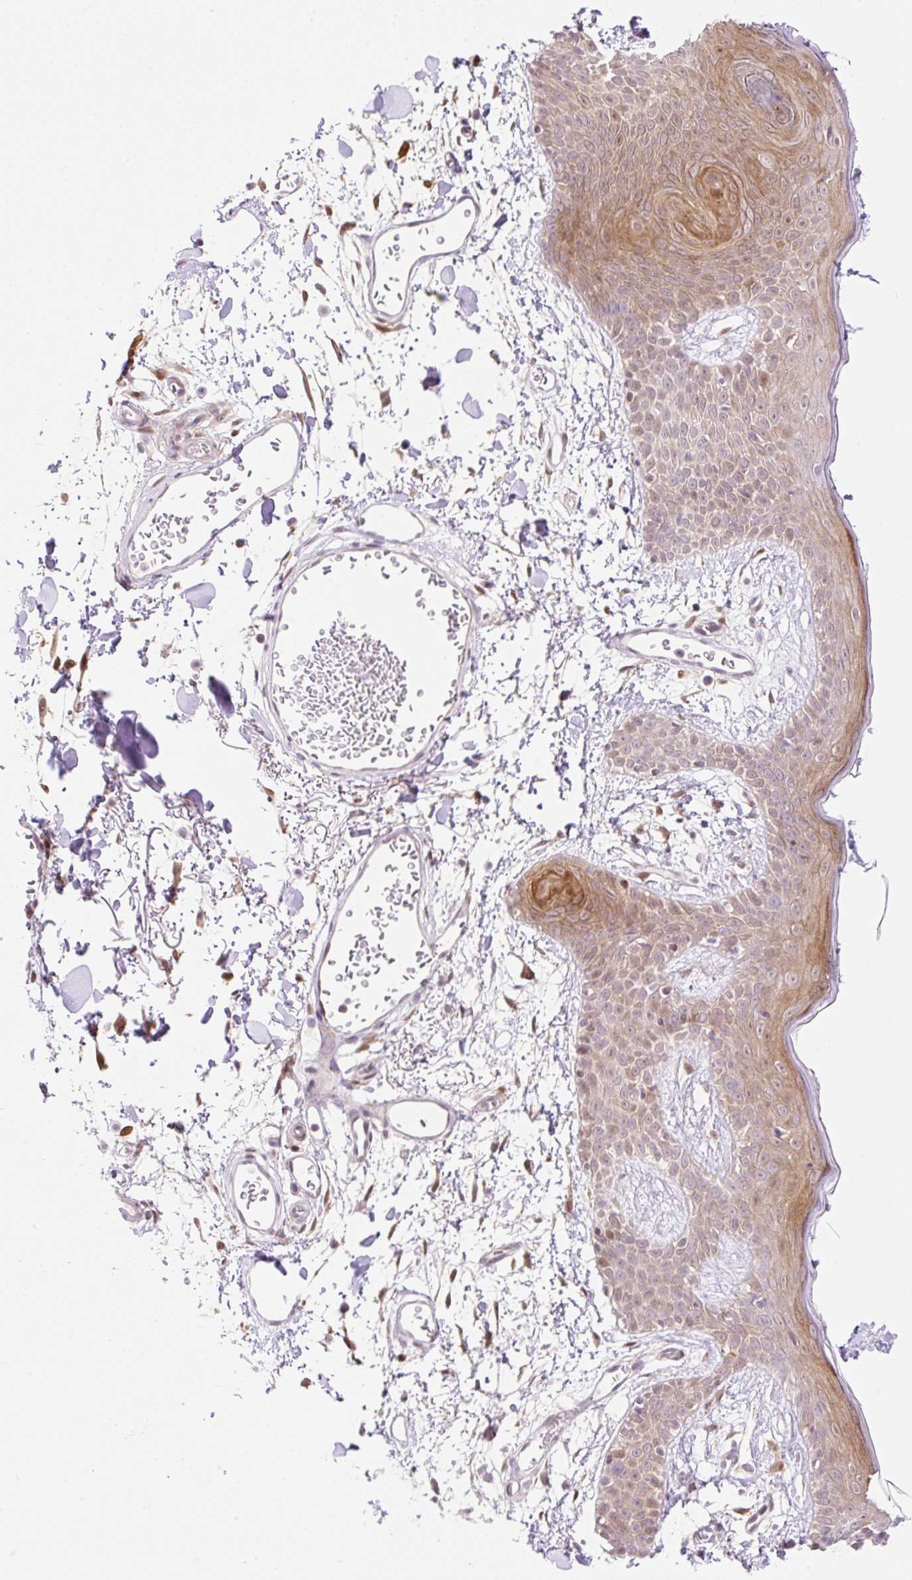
{"staining": {"intensity": "moderate", "quantity": ">75%", "location": "cytoplasmic/membranous,nuclear"}, "tissue": "skin", "cell_type": "Fibroblasts", "image_type": "normal", "snomed": [{"axis": "morphology", "description": "Normal tissue, NOS"}, {"axis": "topography", "description": "Skin"}], "caption": "Skin stained with IHC shows moderate cytoplasmic/membranous,nuclear positivity in about >75% of fibroblasts.", "gene": "ENSG00000264668", "patient": {"sex": "male", "age": 79}}